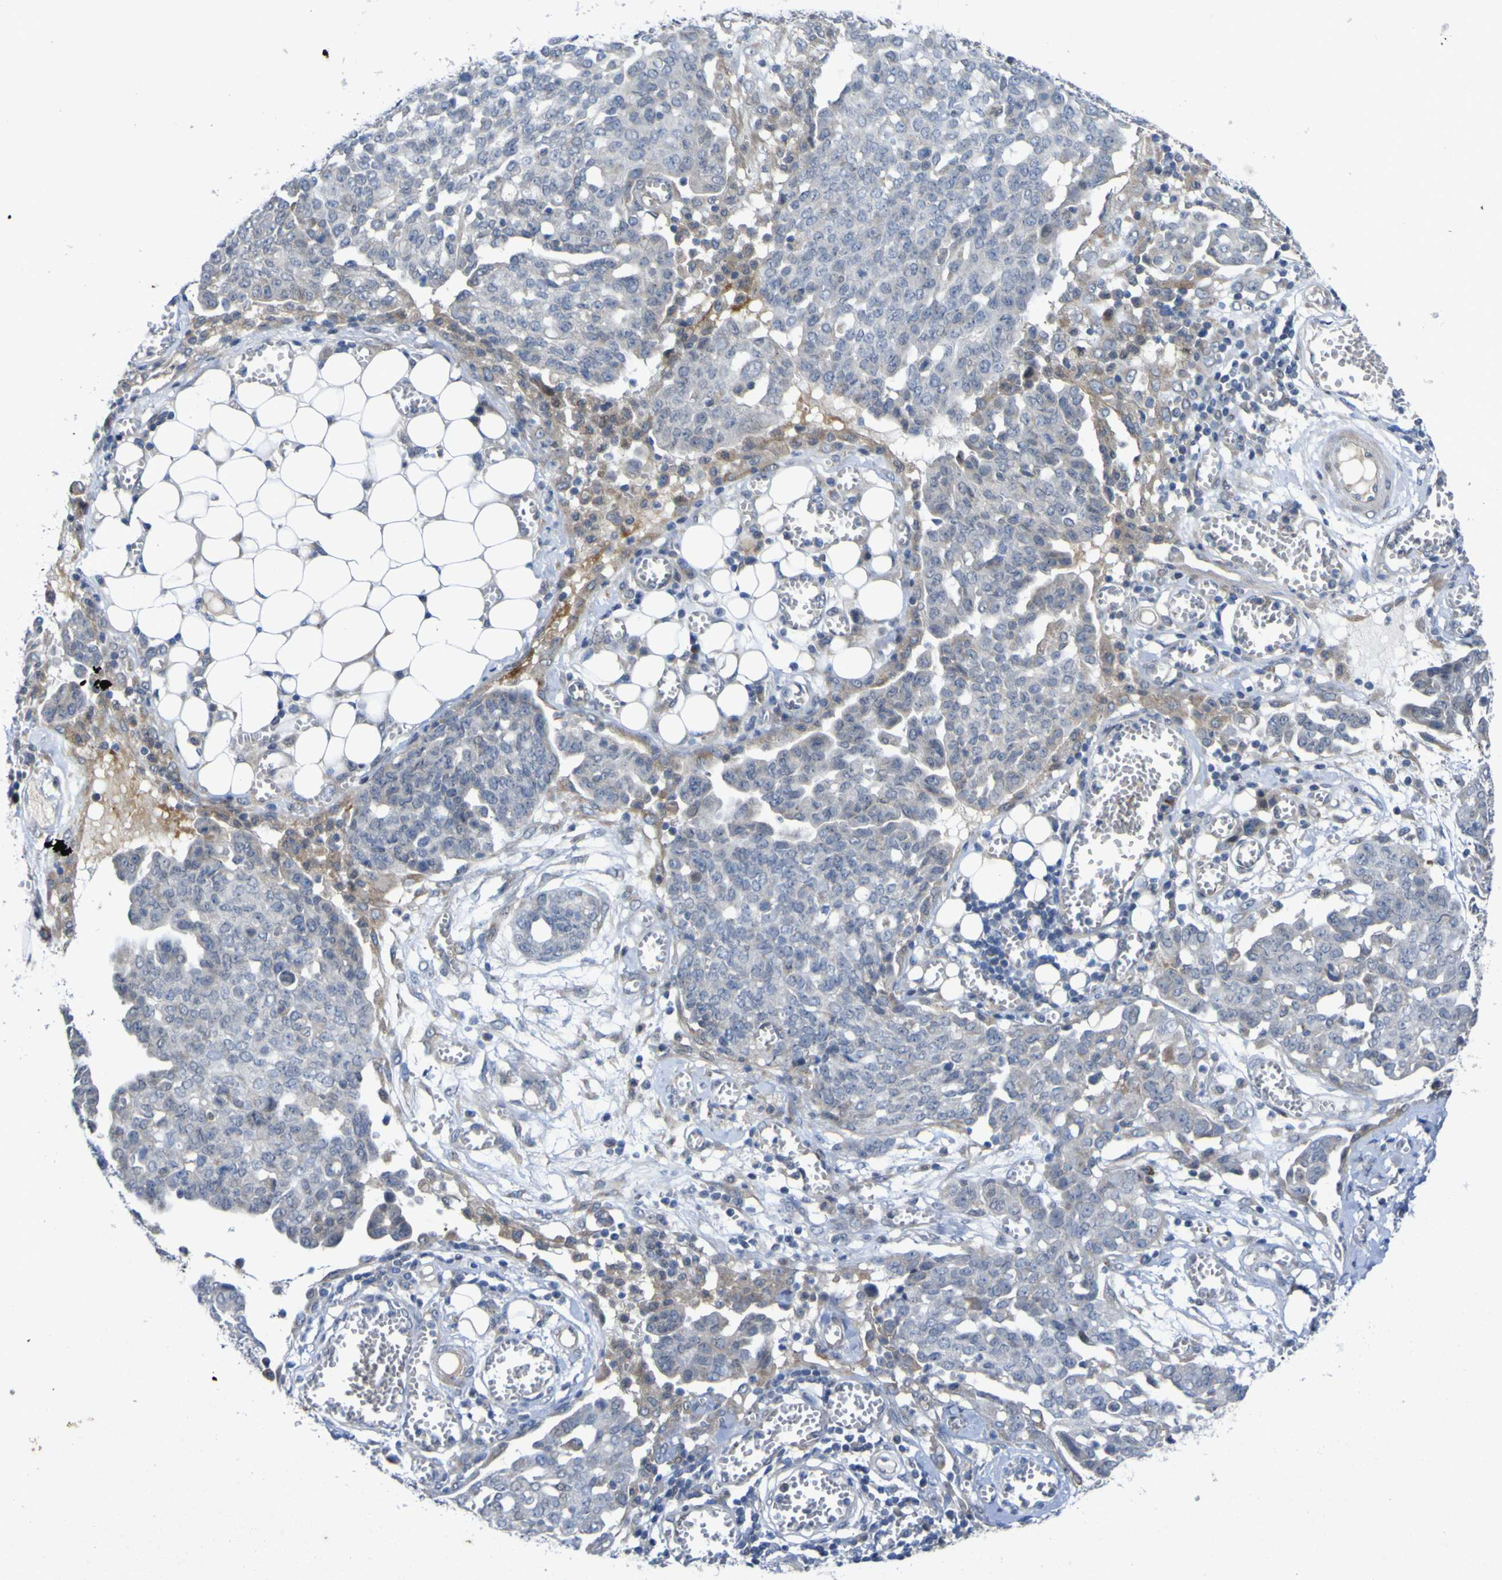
{"staining": {"intensity": "negative", "quantity": "none", "location": "none"}, "tissue": "ovarian cancer", "cell_type": "Tumor cells", "image_type": "cancer", "snomed": [{"axis": "morphology", "description": "Cystadenocarcinoma, serous, NOS"}, {"axis": "topography", "description": "Soft tissue"}, {"axis": "topography", "description": "Ovary"}], "caption": "Immunohistochemistry (IHC) image of neoplastic tissue: human ovarian cancer (serous cystadenocarcinoma) stained with DAB (3,3'-diaminobenzidine) displays no significant protein positivity in tumor cells. Nuclei are stained in blue.", "gene": "NAV1", "patient": {"sex": "female", "age": 57}}